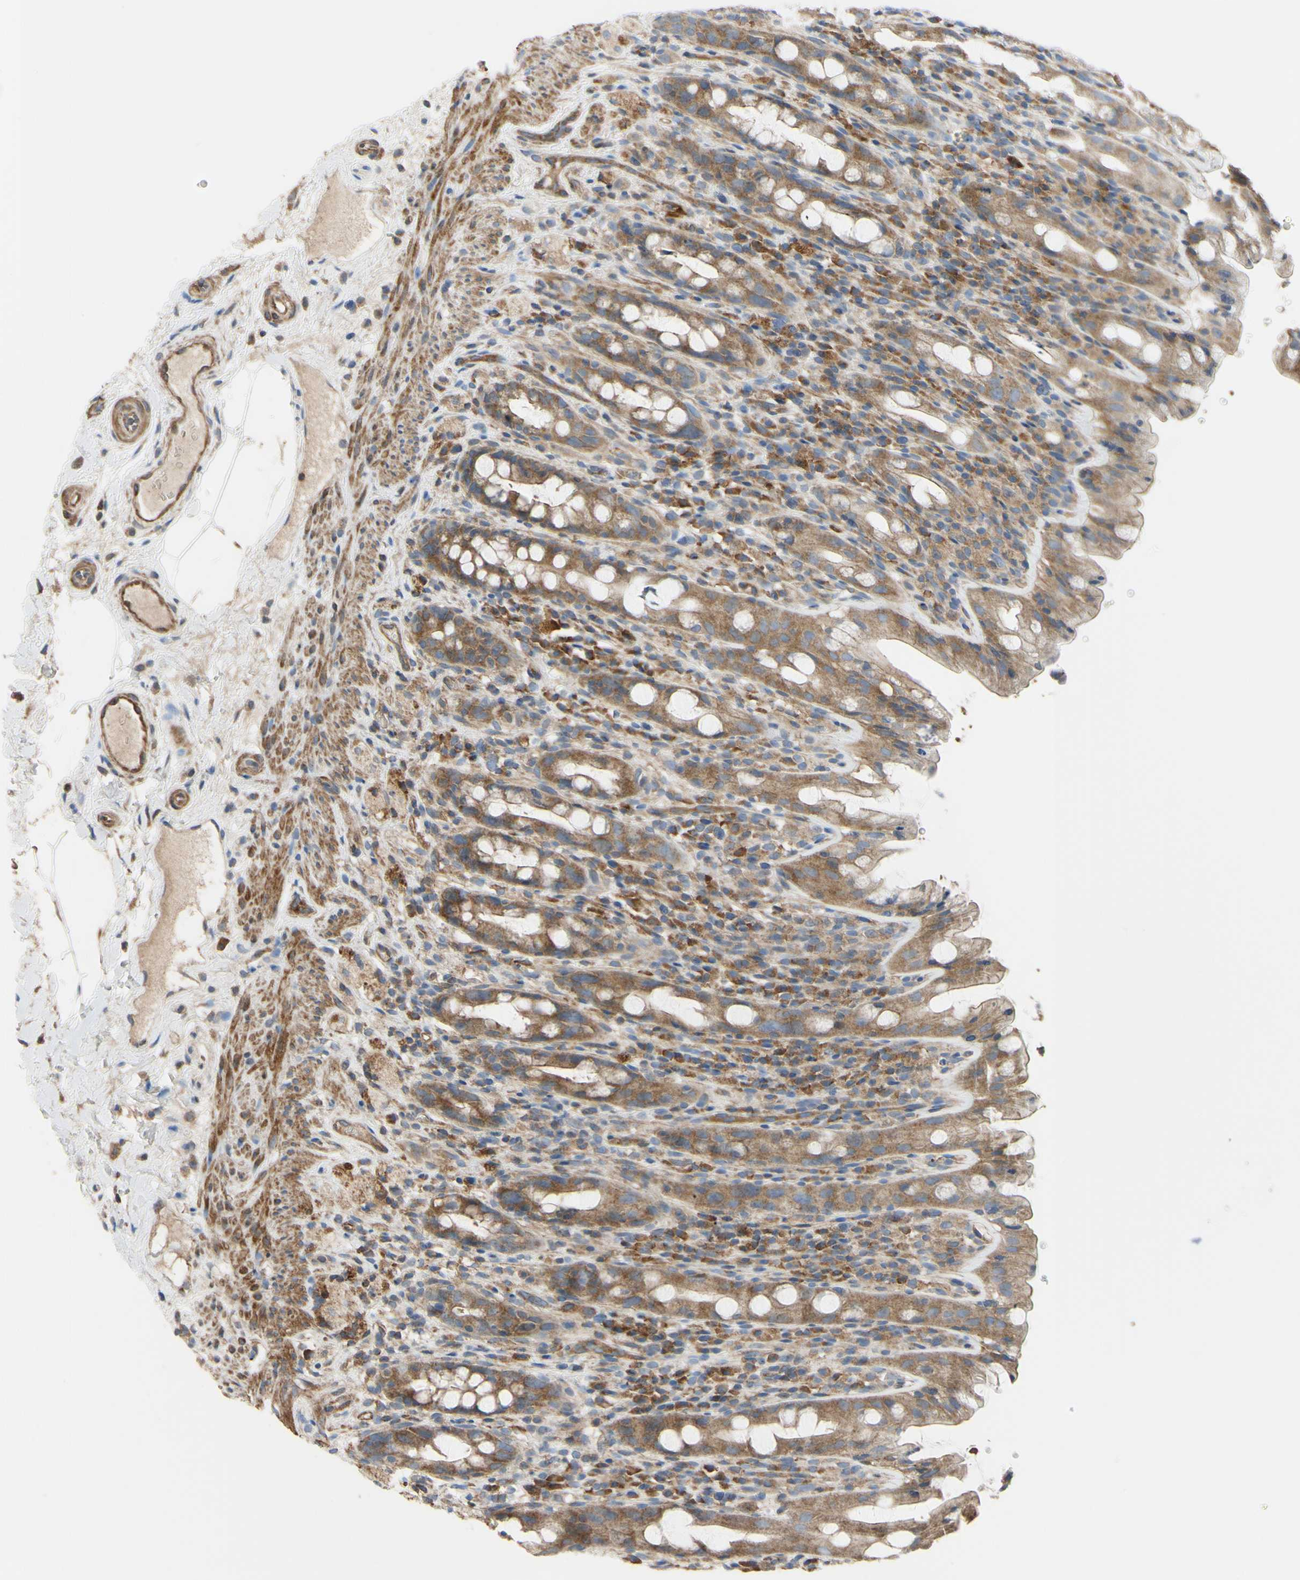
{"staining": {"intensity": "moderate", "quantity": ">75%", "location": "cytoplasmic/membranous"}, "tissue": "rectum", "cell_type": "Glandular cells", "image_type": "normal", "snomed": [{"axis": "morphology", "description": "Normal tissue, NOS"}, {"axis": "topography", "description": "Rectum"}], "caption": "Immunohistochemistry micrograph of unremarkable rectum stained for a protein (brown), which exhibits medium levels of moderate cytoplasmic/membranous staining in about >75% of glandular cells.", "gene": "BECN1", "patient": {"sex": "male", "age": 44}}